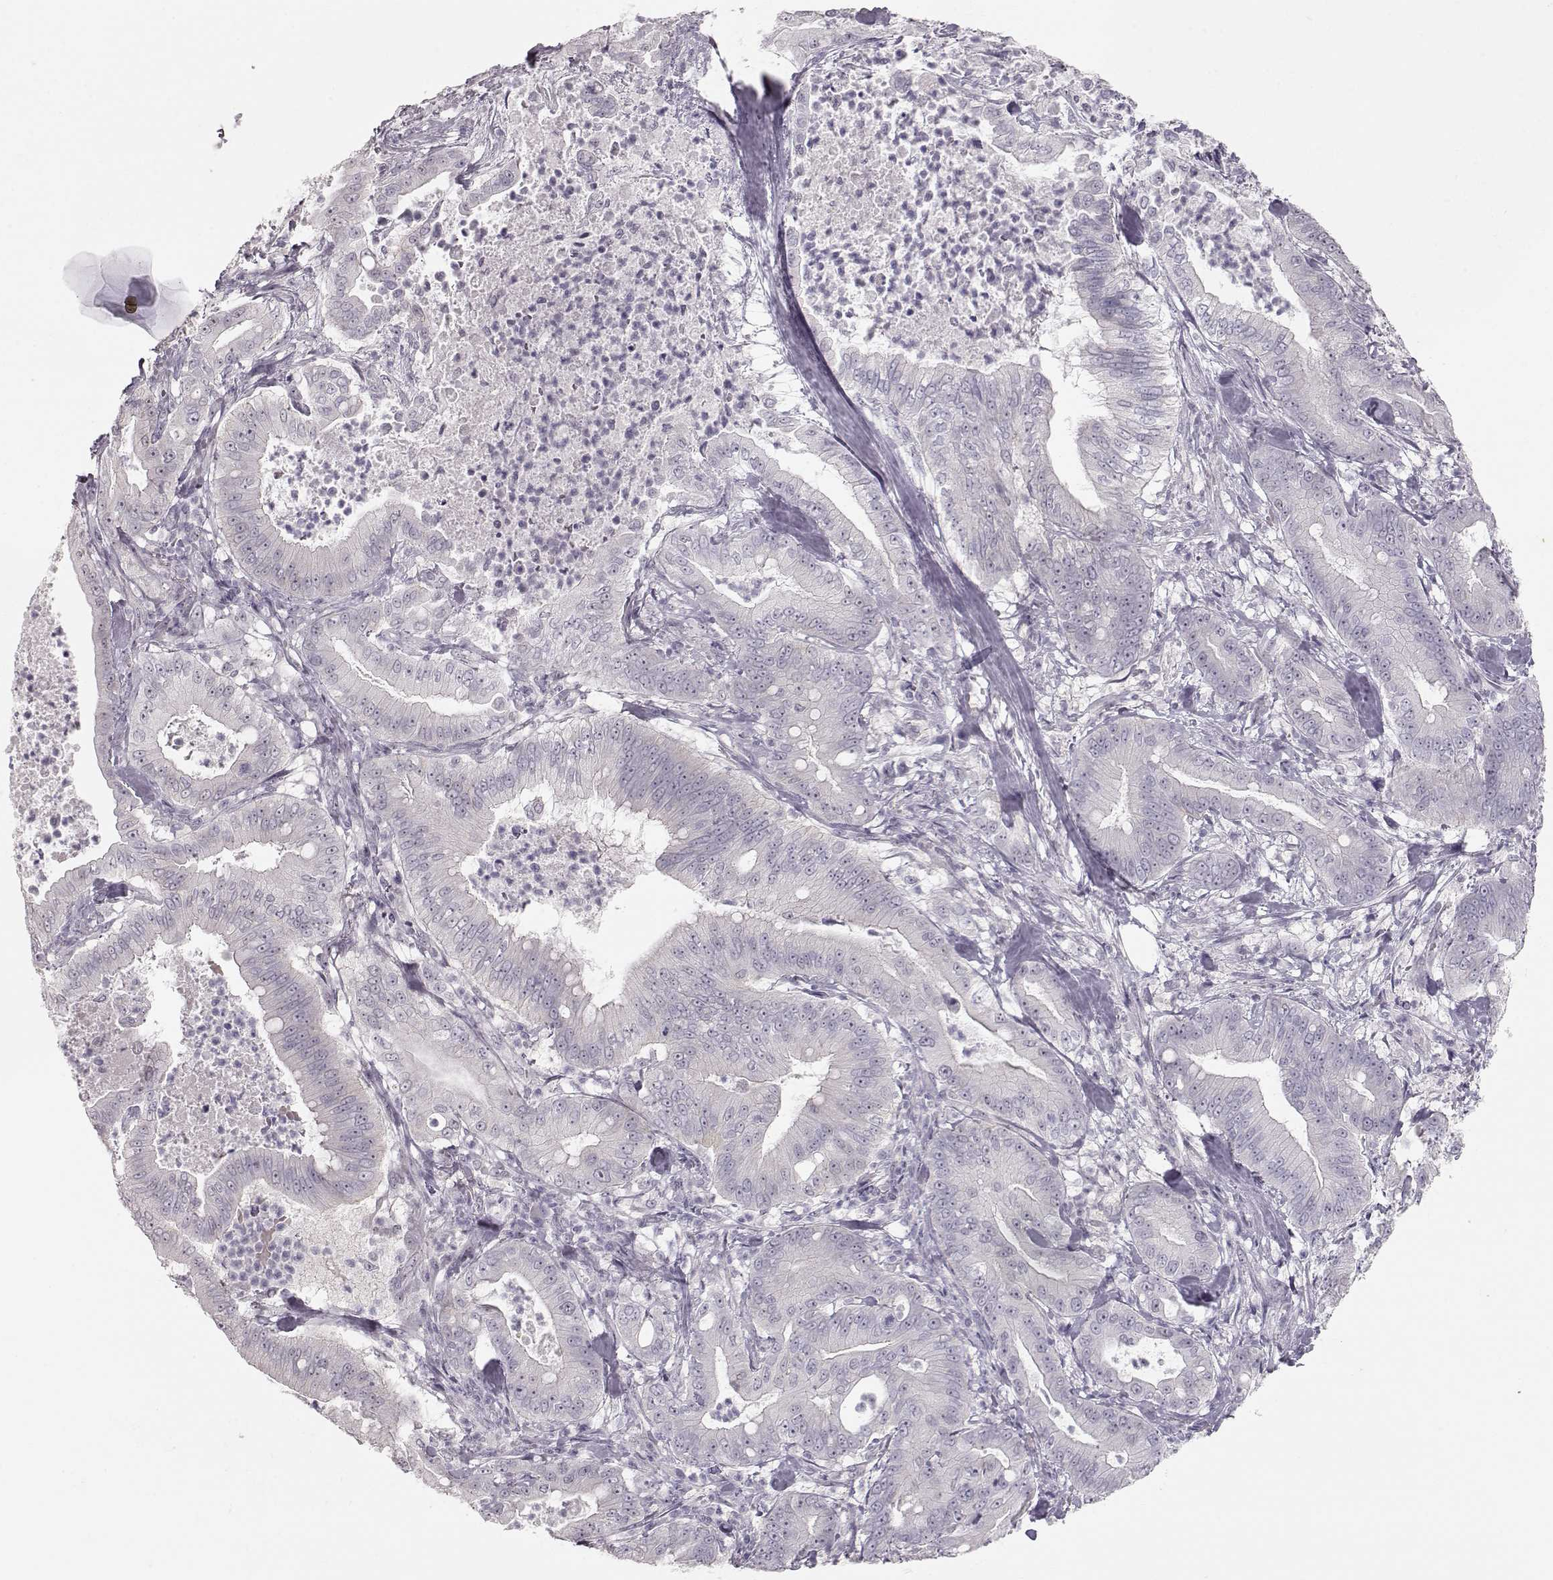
{"staining": {"intensity": "negative", "quantity": "none", "location": "none"}, "tissue": "pancreatic cancer", "cell_type": "Tumor cells", "image_type": "cancer", "snomed": [{"axis": "morphology", "description": "Adenocarcinoma, NOS"}, {"axis": "topography", "description": "Pancreas"}], "caption": "Histopathology image shows no protein positivity in tumor cells of pancreatic cancer (adenocarcinoma) tissue.", "gene": "FAM205A", "patient": {"sex": "male", "age": 71}}